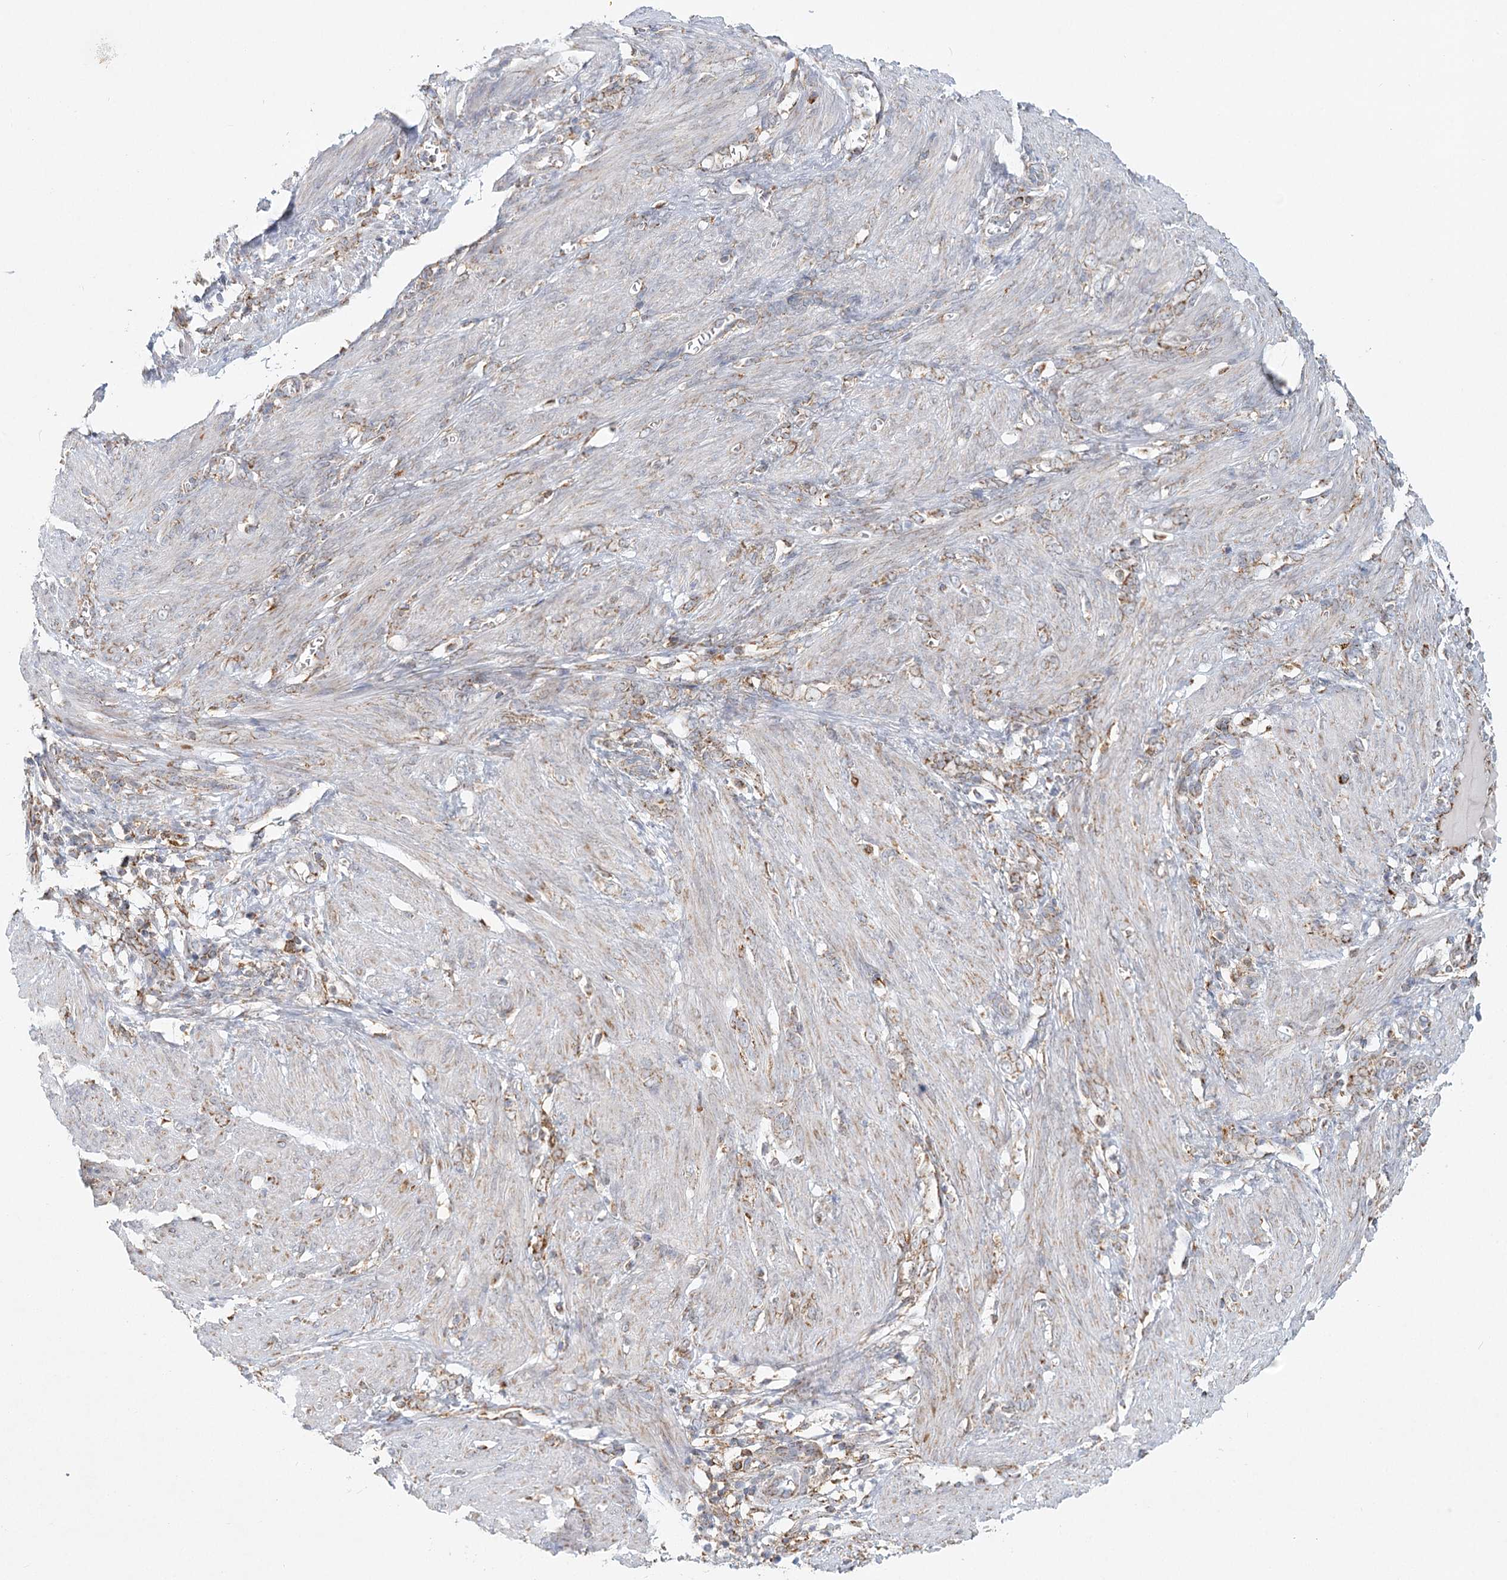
{"staining": {"intensity": "weak", "quantity": "25%-75%", "location": "cytoplasmic/membranous"}, "tissue": "endometrial cancer", "cell_type": "Tumor cells", "image_type": "cancer", "snomed": [{"axis": "morphology", "description": "Adenocarcinoma, NOS"}, {"axis": "topography", "description": "Endometrium"}], "caption": "This histopathology image displays immunohistochemistry (IHC) staining of adenocarcinoma (endometrial), with low weak cytoplasmic/membranous expression in approximately 25%-75% of tumor cells.", "gene": "TAS1R1", "patient": {"sex": "female", "age": 51}}